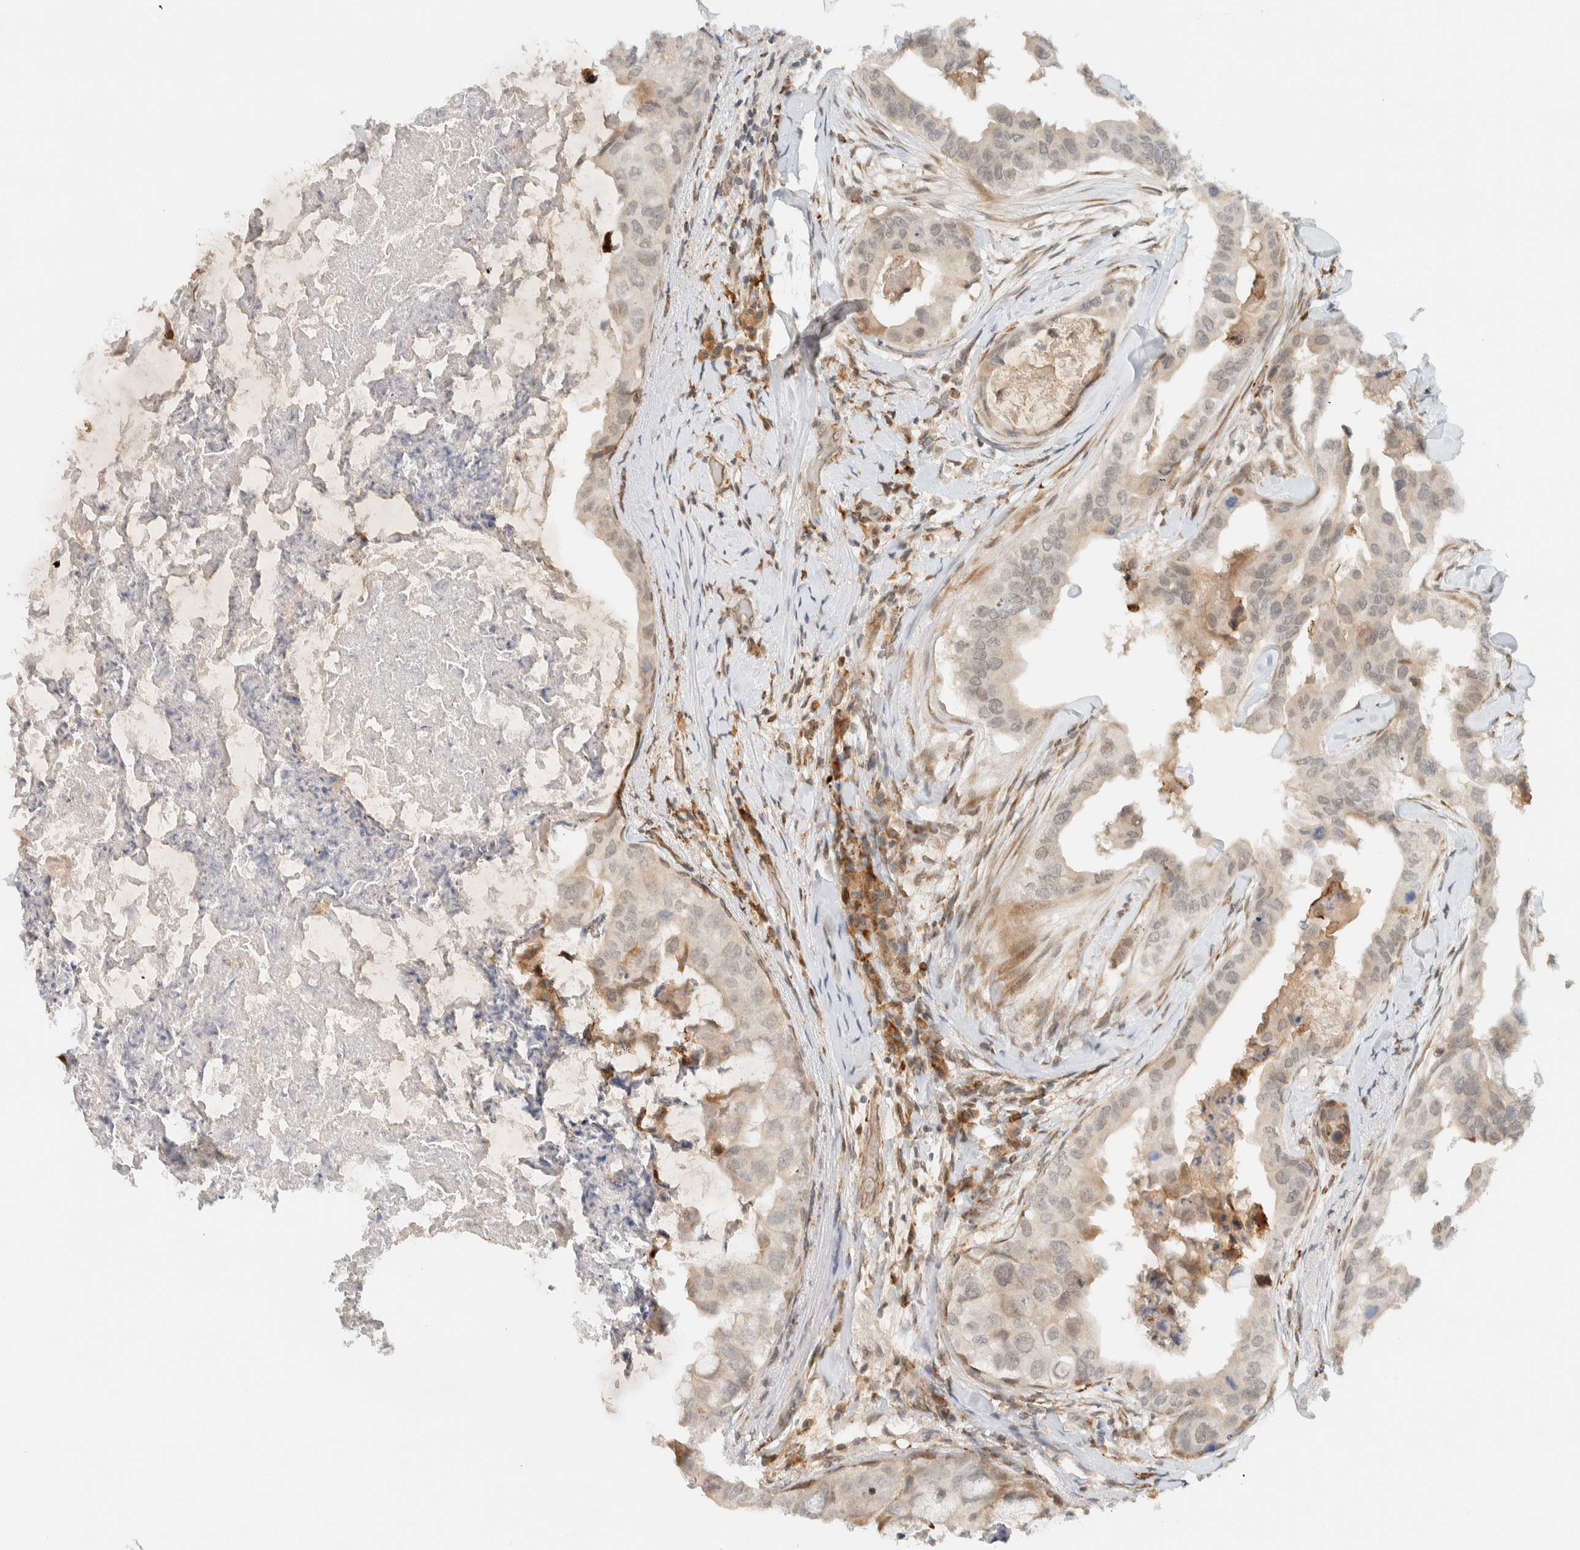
{"staining": {"intensity": "weak", "quantity": "<25%", "location": "cytoplasmic/membranous,nuclear"}, "tissue": "breast cancer", "cell_type": "Tumor cells", "image_type": "cancer", "snomed": [{"axis": "morphology", "description": "Duct carcinoma"}, {"axis": "topography", "description": "Breast"}], "caption": "High power microscopy micrograph of an immunohistochemistry (IHC) histopathology image of breast infiltrating ductal carcinoma, revealing no significant expression in tumor cells.", "gene": "ITPRID1", "patient": {"sex": "female", "age": 40}}